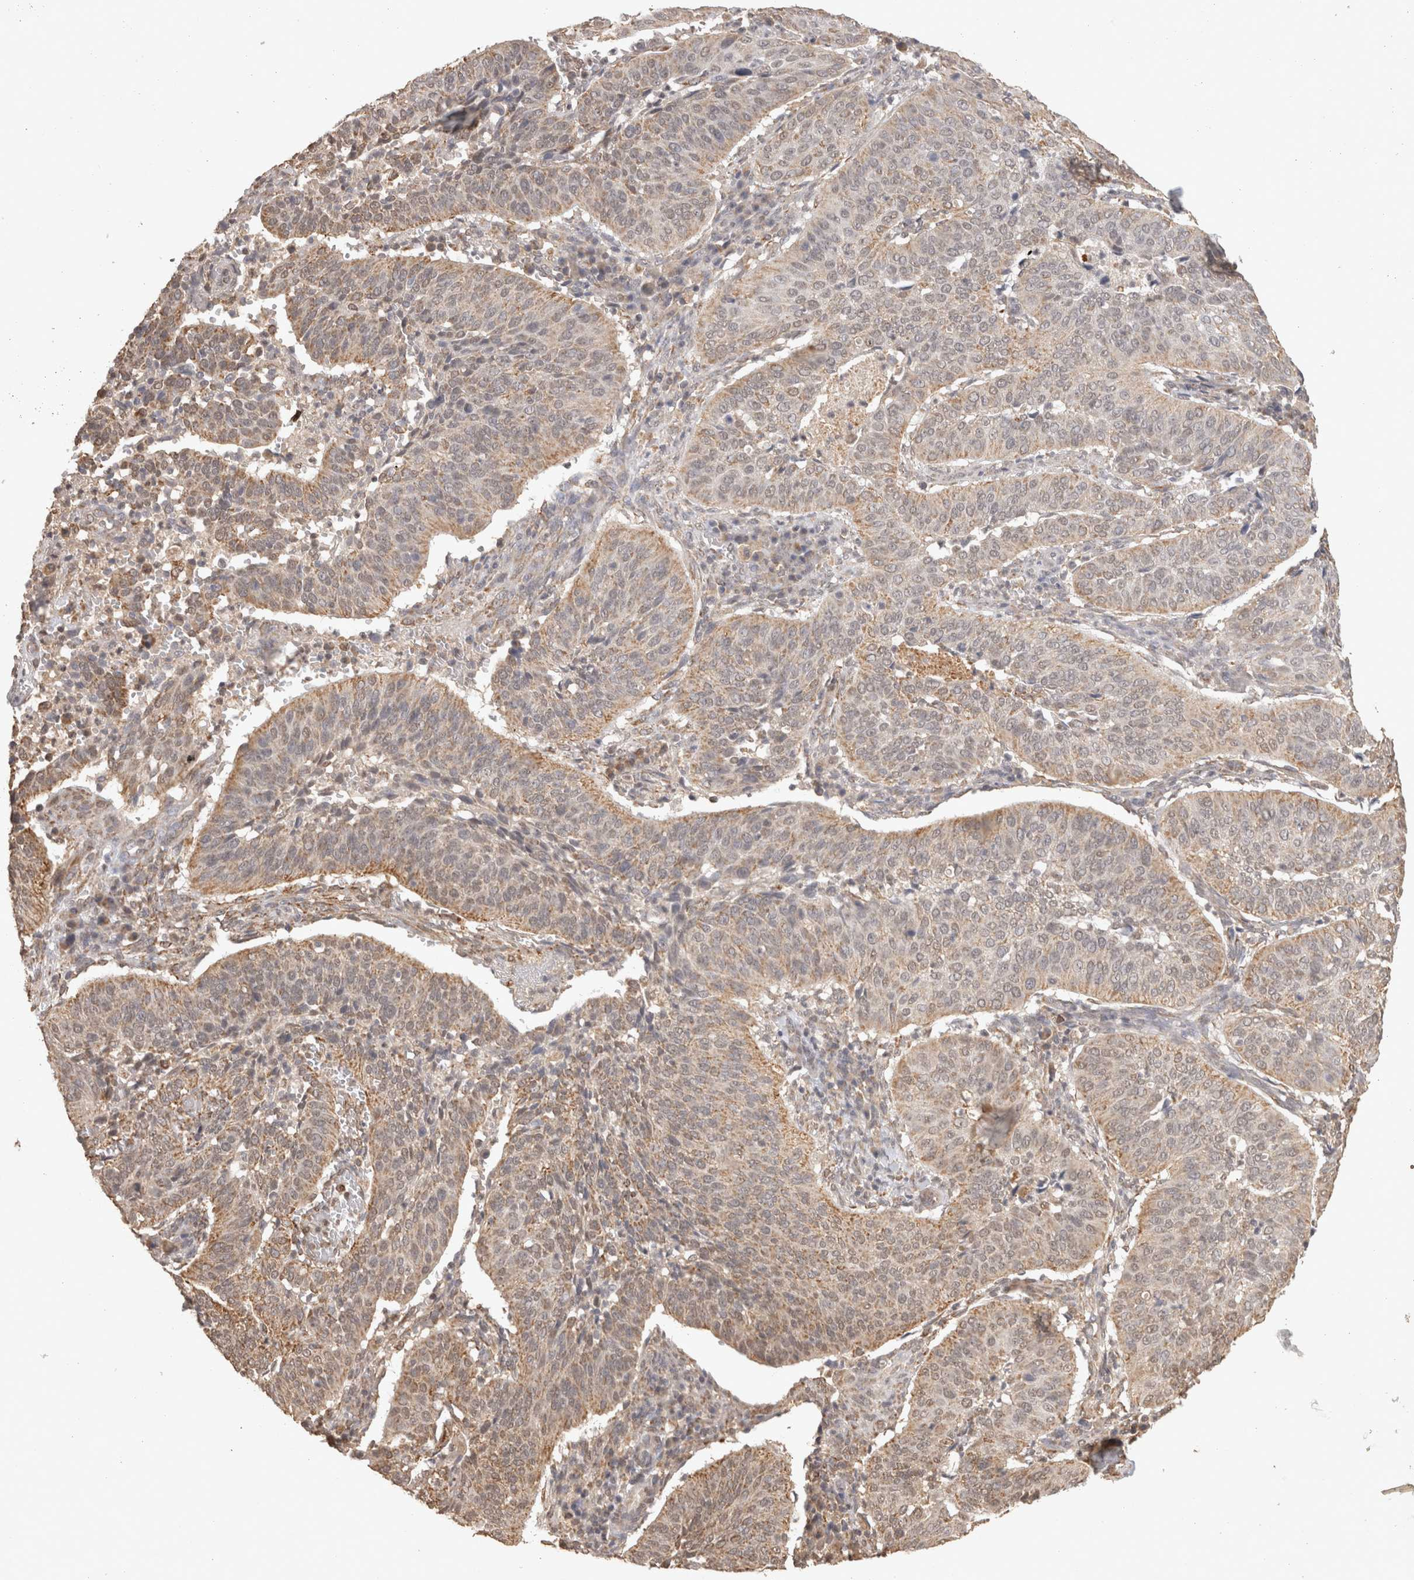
{"staining": {"intensity": "weak", "quantity": ">75%", "location": "cytoplasmic/membranous"}, "tissue": "cervical cancer", "cell_type": "Tumor cells", "image_type": "cancer", "snomed": [{"axis": "morphology", "description": "Normal tissue, NOS"}, {"axis": "morphology", "description": "Squamous cell carcinoma, NOS"}, {"axis": "topography", "description": "Cervix"}], "caption": "A brown stain shows weak cytoplasmic/membranous staining of a protein in squamous cell carcinoma (cervical) tumor cells.", "gene": "BNIP3L", "patient": {"sex": "female", "age": 39}}